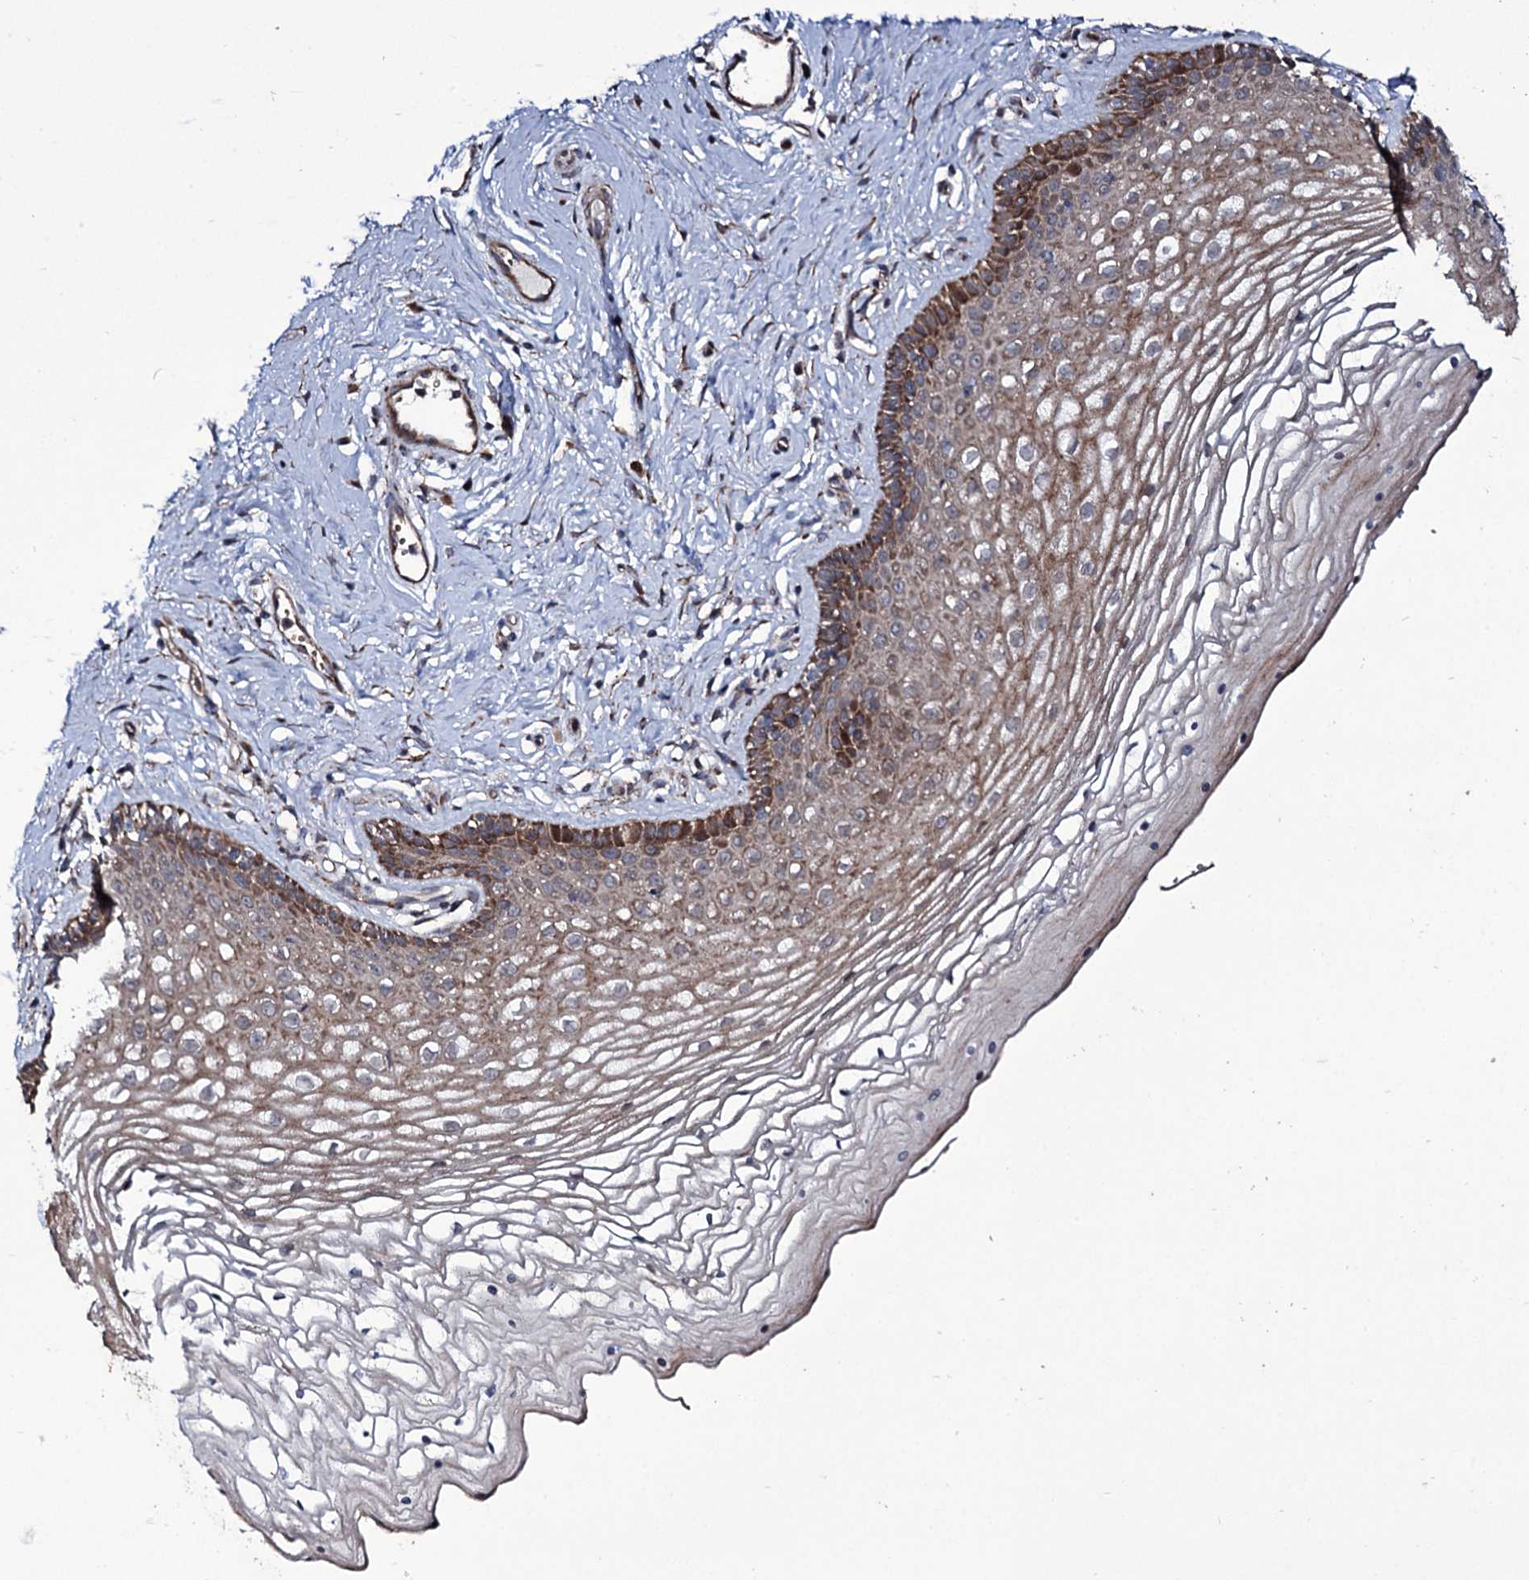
{"staining": {"intensity": "moderate", "quantity": ">75%", "location": "cytoplasmic/membranous"}, "tissue": "vagina", "cell_type": "Squamous epithelial cells", "image_type": "normal", "snomed": [{"axis": "morphology", "description": "Normal tissue, NOS"}, {"axis": "topography", "description": "Vagina"}], "caption": "The image reveals staining of normal vagina, revealing moderate cytoplasmic/membranous protein expression (brown color) within squamous epithelial cells.", "gene": "TUBGCP5", "patient": {"sex": "female", "age": 46}}